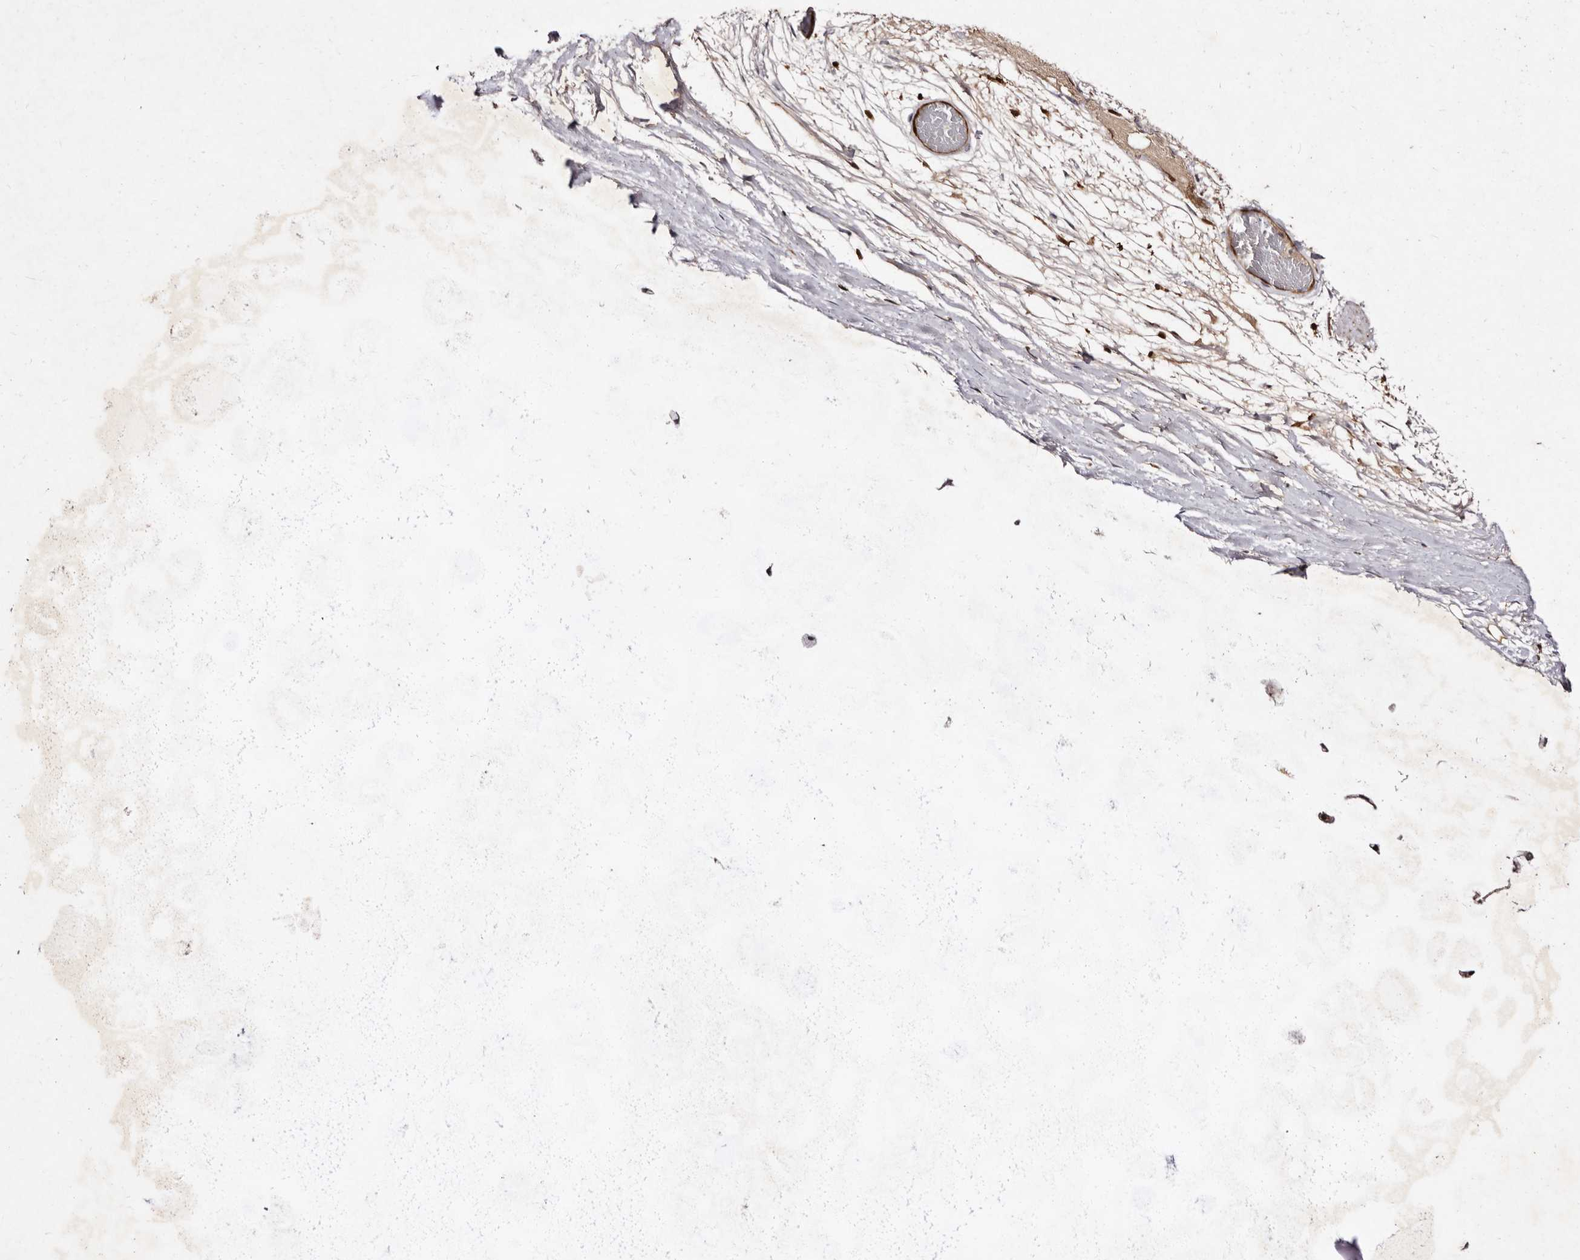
{"staining": {"intensity": "moderate", "quantity": ">75%", "location": "cytoplasmic/membranous"}, "tissue": "adipose tissue", "cell_type": "Adipocytes", "image_type": "normal", "snomed": [{"axis": "morphology", "description": "Normal tissue, NOS"}, {"axis": "topography", "description": "Bronchus"}], "caption": "Immunohistochemical staining of normal adipose tissue demonstrates >75% levels of moderate cytoplasmic/membranous protein staining in approximately >75% of adipocytes.", "gene": "GIMAP4", "patient": {"sex": "male", "age": 66}}